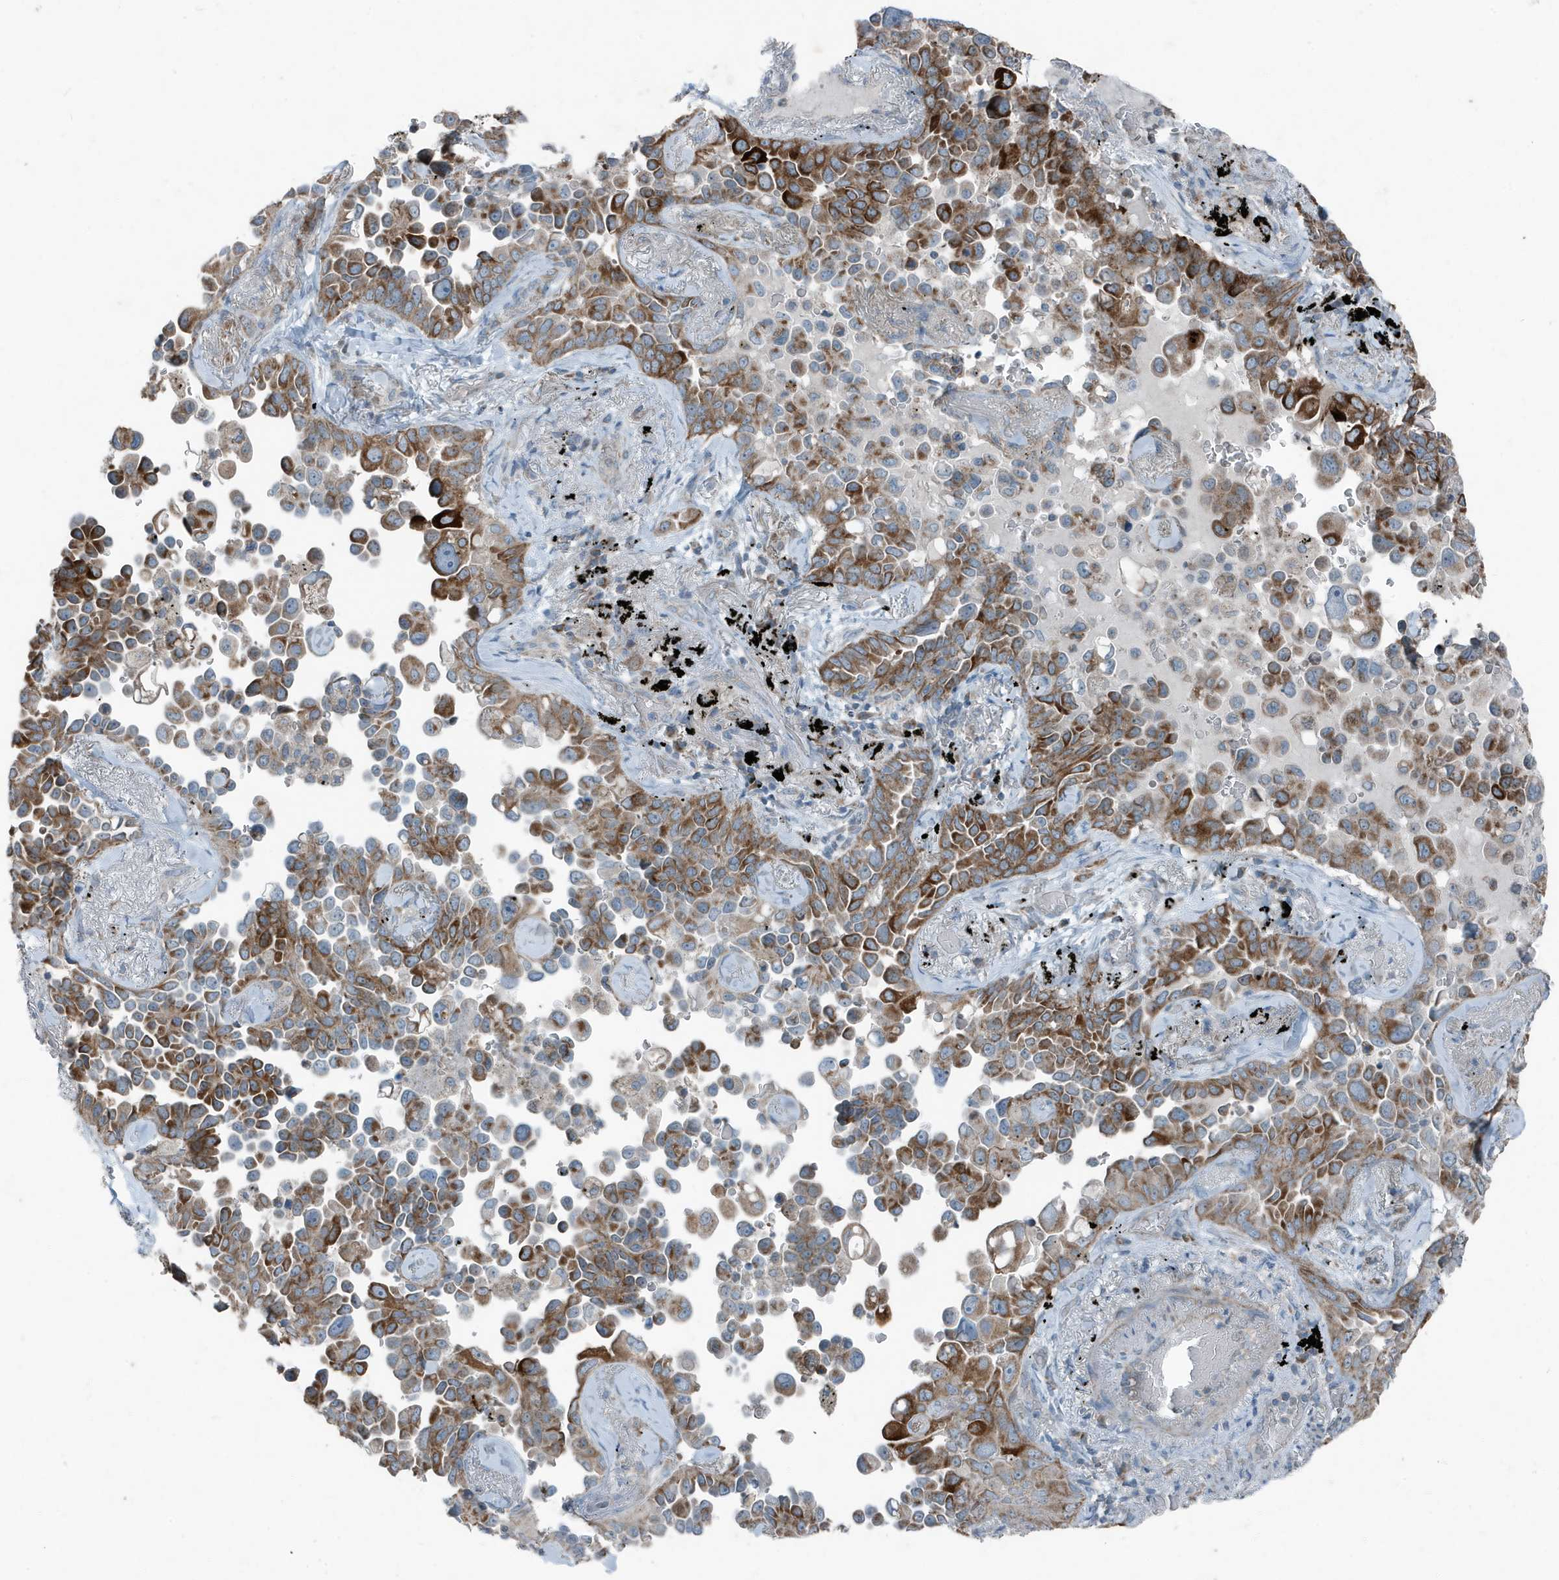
{"staining": {"intensity": "moderate", "quantity": ">75%", "location": "cytoplasmic/membranous"}, "tissue": "lung cancer", "cell_type": "Tumor cells", "image_type": "cancer", "snomed": [{"axis": "morphology", "description": "Adenocarcinoma, NOS"}, {"axis": "topography", "description": "Lung"}], "caption": "Immunohistochemical staining of lung cancer shows moderate cytoplasmic/membranous protein expression in about >75% of tumor cells. (DAB IHC, brown staining for protein, blue staining for nuclei).", "gene": "MT-CYB", "patient": {"sex": "female", "age": 67}}